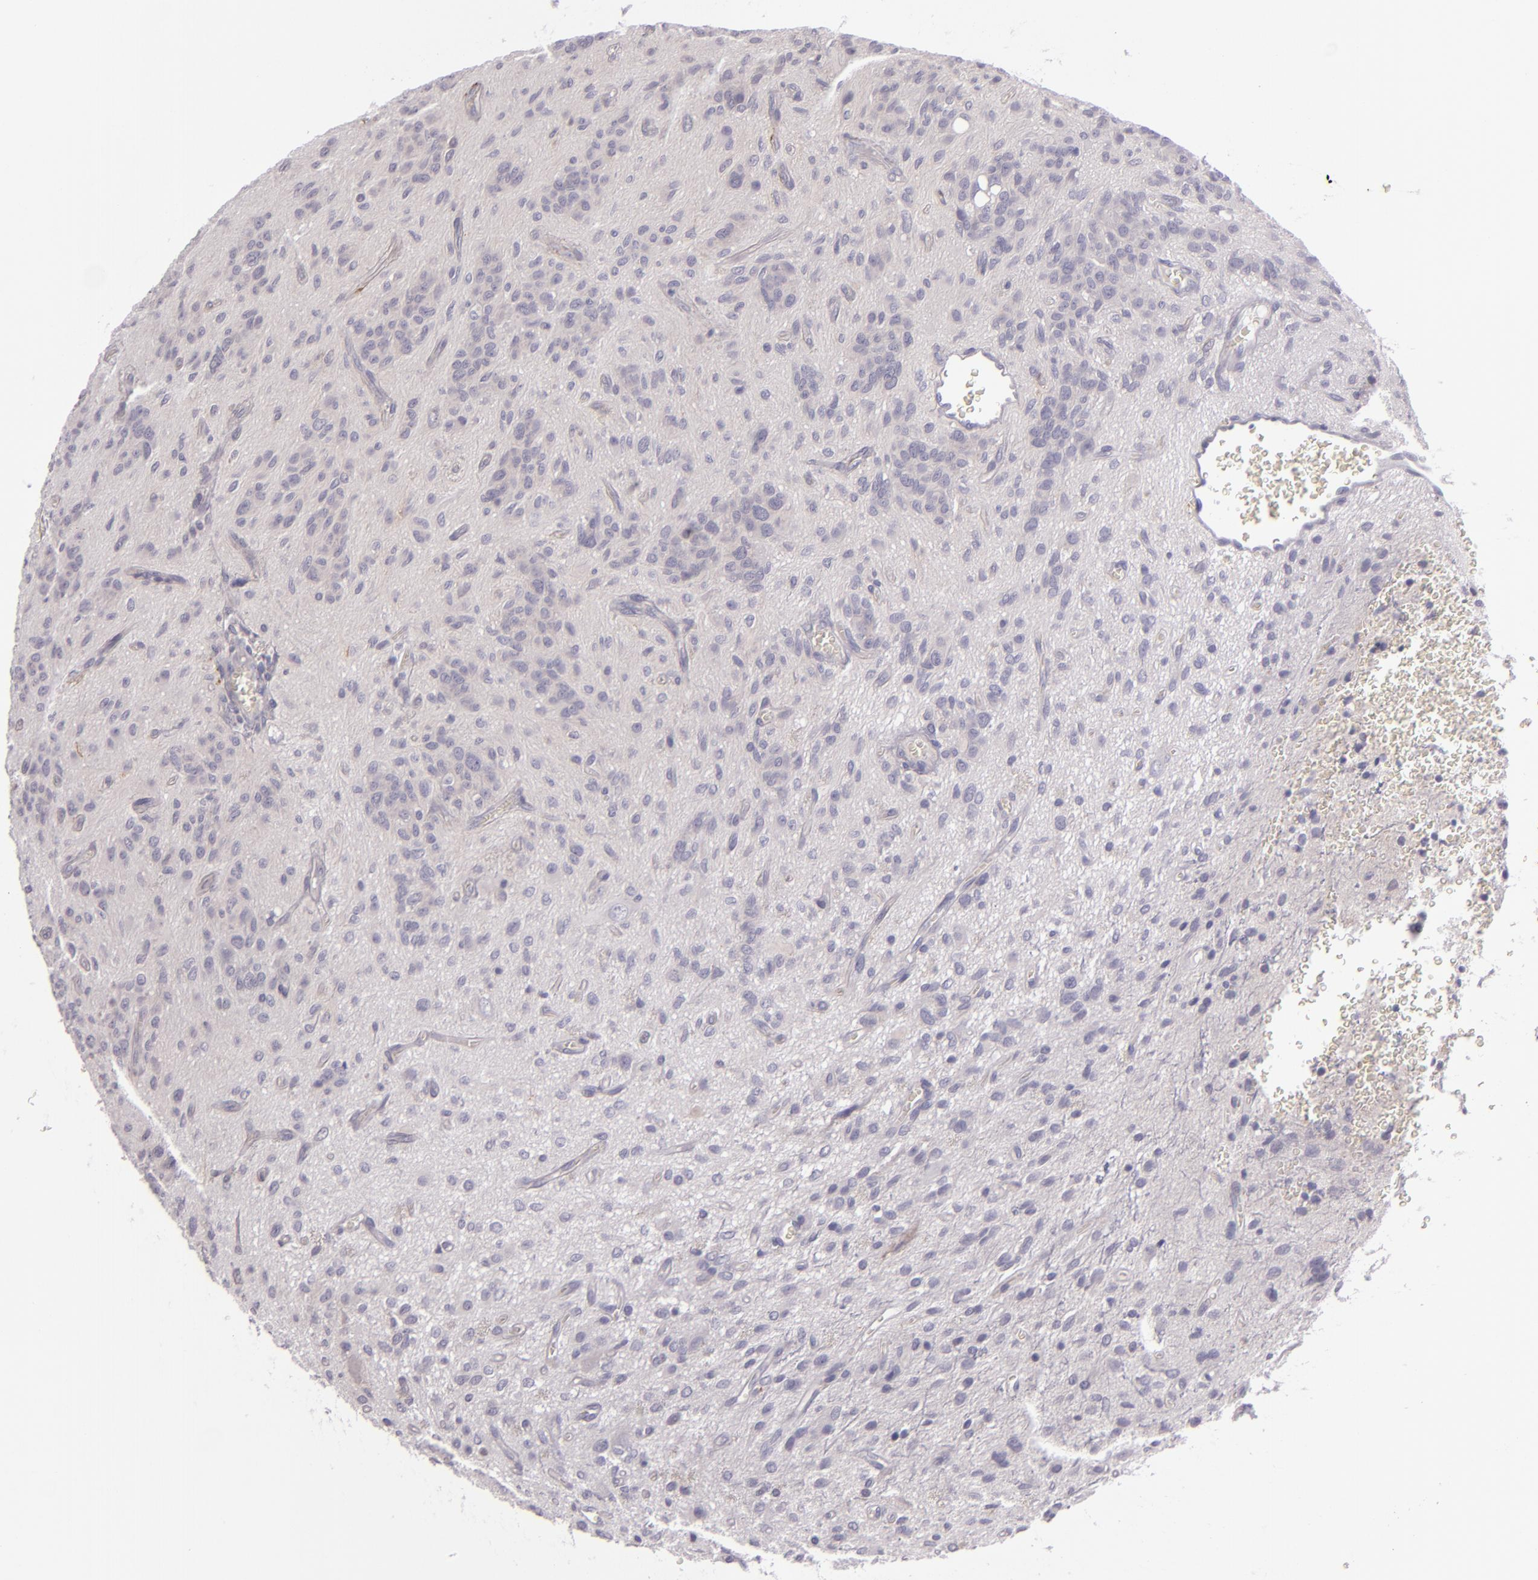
{"staining": {"intensity": "negative", "quantity": "none", "location": "none"}, "tissue": "glioma", "cell_type": "Tumor cells", "image_type": "cancer", "snomed": [{"axis": "morphology", "description": "Glioma, malignant, Low grade"}, {"axis": "topography", "description": "Brain"}], "caption": "This is a histopathology image of immunohistochemistry (IHC) staining of glioma, which shows no expression in tumor cells. (IHC, brightfield microscopy, high magnification).", "gene": "EGFL6", "patient": {"sex": "female", "age": 15}}